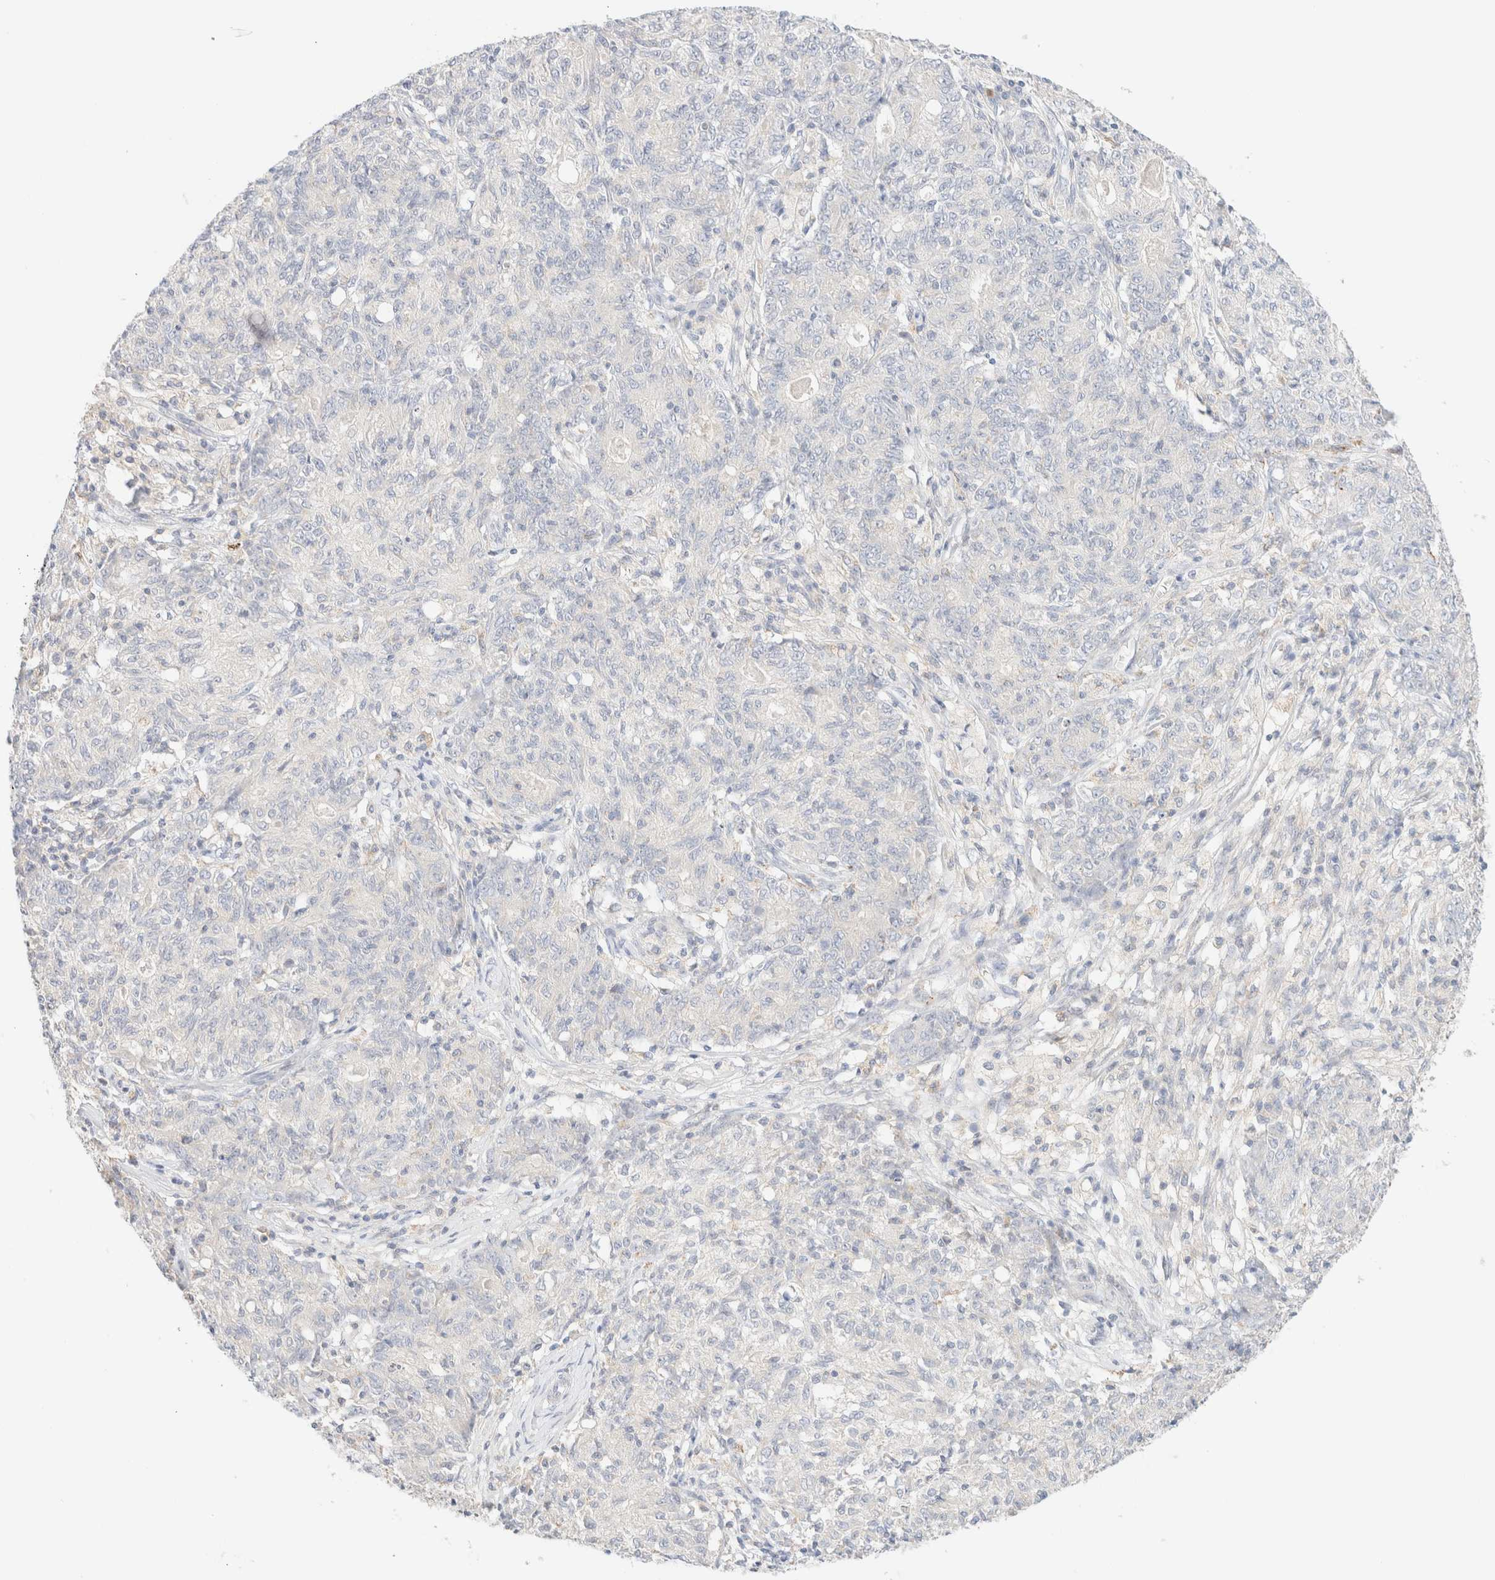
{"staining": {"intensity": "negative", "quantity": "none", "location": "none"}, "tissue": "ovarian cancer", "cell_type": "Tumor cells", "image_type": "cancer", "snomed": [{"axis": "morphology", "description": "Carcinoma, endometroid"}, {"axis": "topography", "description": "Ovary"}], "caption": "Immunohistochemistry photomicrograph of endometroid carcinoma (ovarian) stained for a protein (brown), which exhibits no staining in tumor cells. (Stains: DAB IHC with hematoxylin counter stain, Microscopy: brightfield microscopy at high magnification).", "gene": "SARM1", "patient": {"sex": "female", "age": 42}}